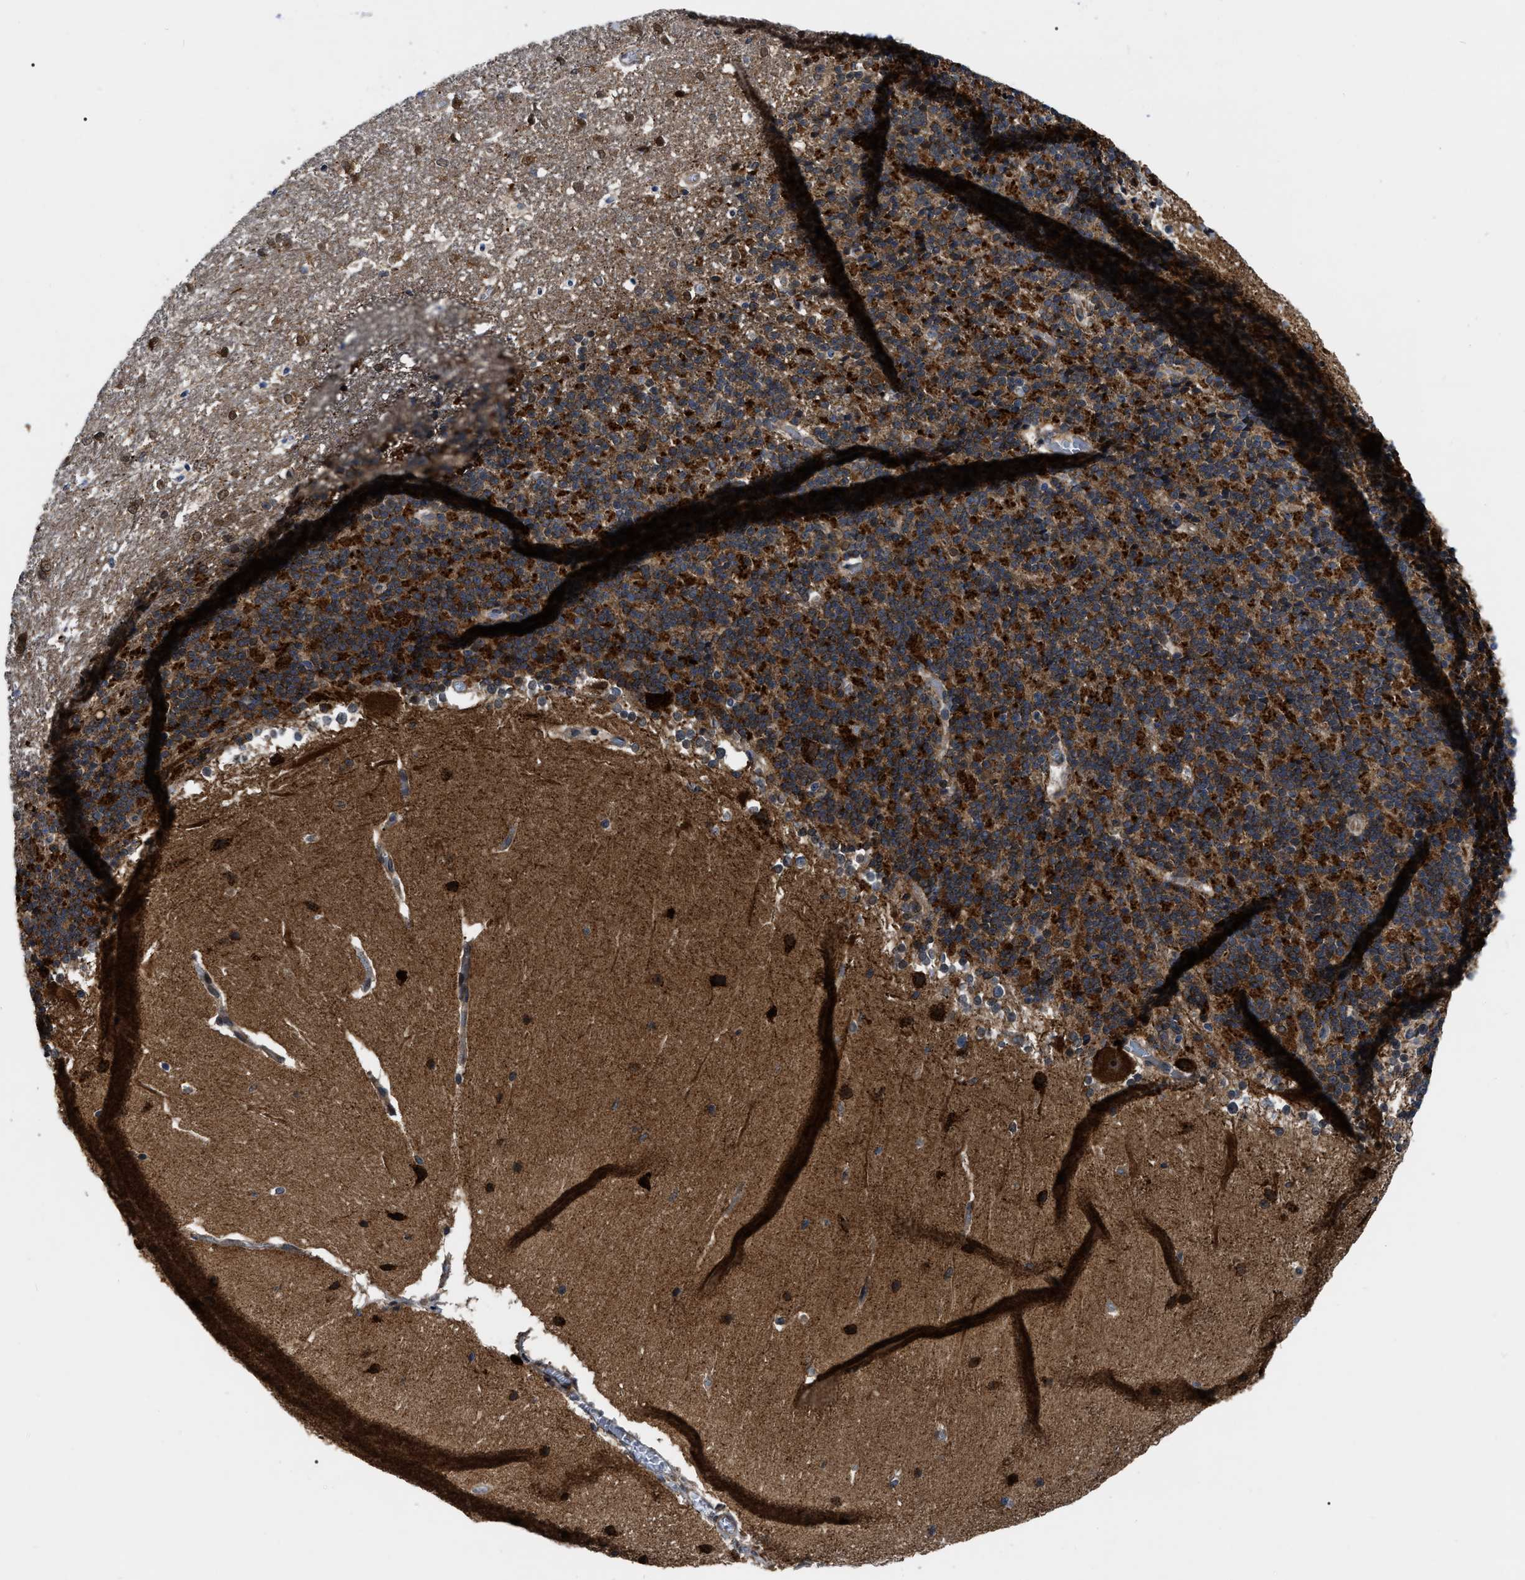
{"staining": {"intensity": "strong", "quantity": ">75%", "location": "cytoplasmic/membranous"}, "tissue": "cerebellum", "cell_type": "Cells in granular layer", "image_type": "normal", "snomed": [{"axis": "morphology", "description": "Normal tissue, NOS"}, {"axis": "topography", "description": "Cerebellum"}], "caption": "IHC (DAB (3,3'-diaminobenzidine)) staining of normal human cerebellum shows strong cytoplasmic/membranous protein staining in approximately >75% of cells in granular layer.", "gene": "GET4", "patient": {"sex": "female", "age": 19}}